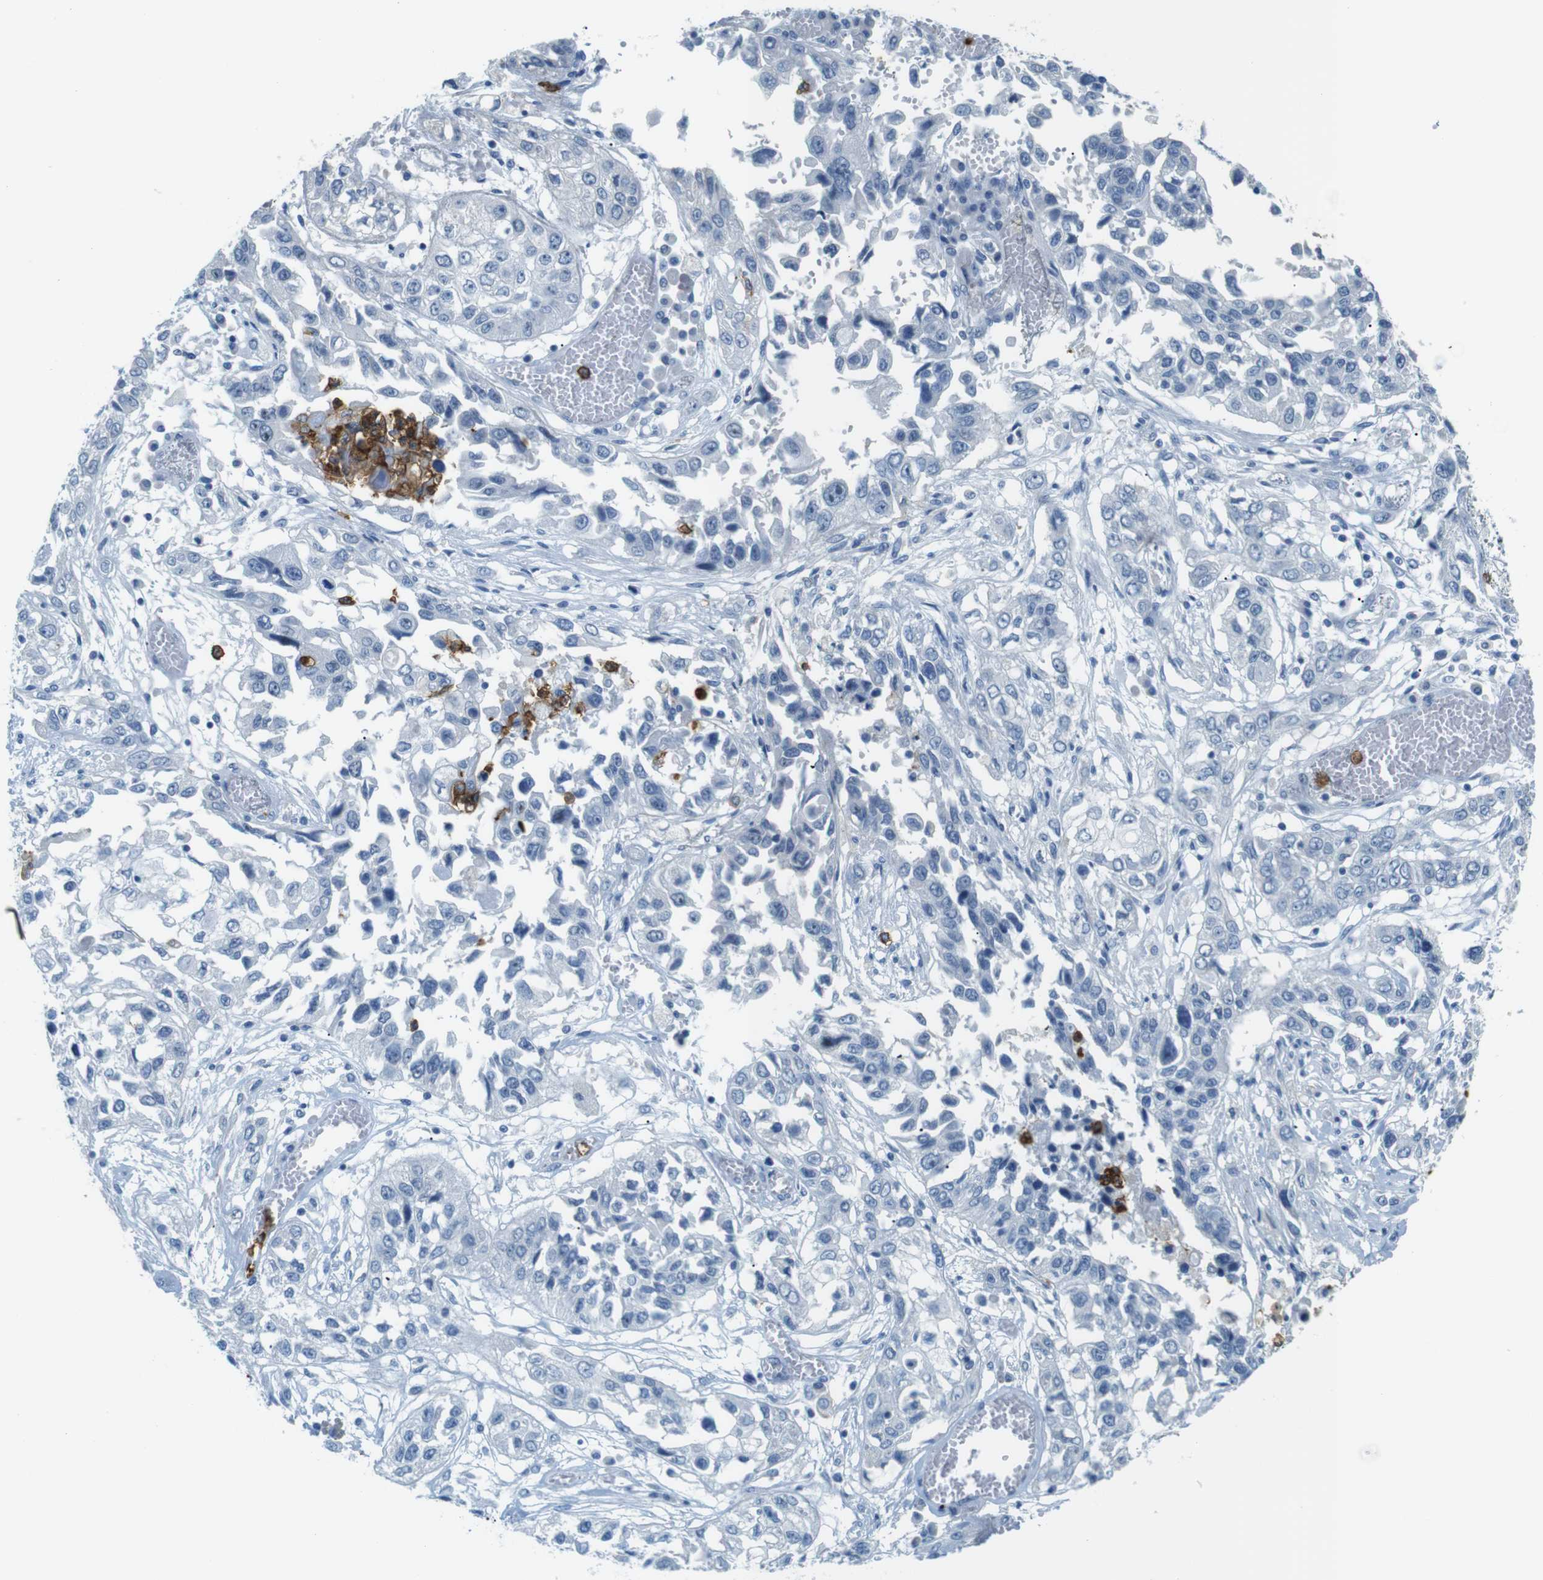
{"staining": {"intensity": "negative", "quantity": "none", "location": "none"}, "tissue": "lung cancer", "cell_type": "Tumor cells", "image_type": "cancer", "snomed": [{"axis": "morphology", "description": "Squamous cell carcinoma, NOS"}, {"axis": "topography", "description": "Lung"}], "caption": "Immunohistochemistry of lung cancer (squamous cell carcinoma) displays no staining in tumor cells.", "gene": "MCEMP1", "patient": {"sex": "male", "age": 71}}